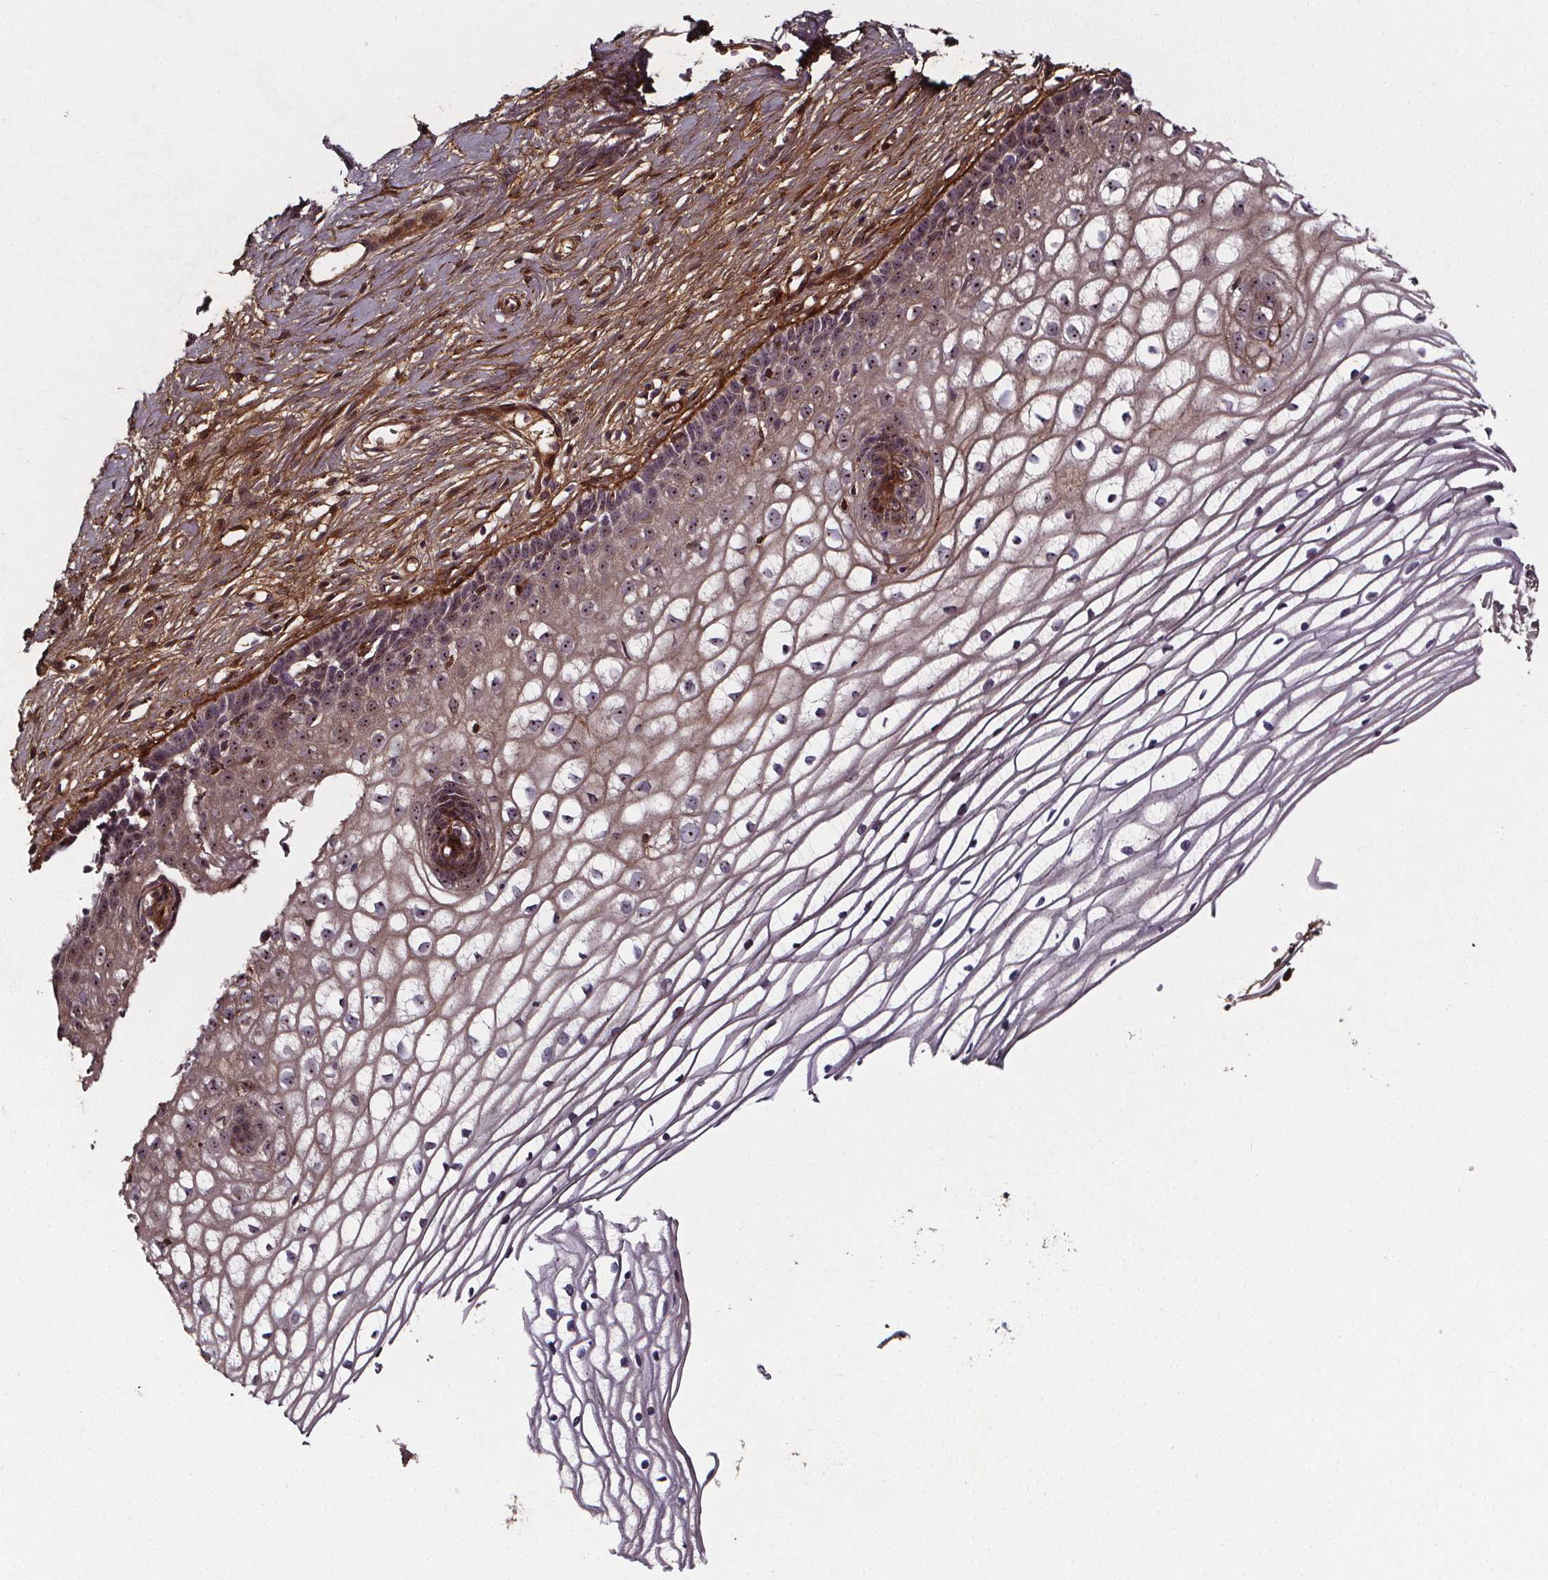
{"staining": {"intensity": "negative", "quantity": "none", "location": "none"}, "tissue": "cervix", "cell_type": "Glandular cells", "image_type": "normal", "snomed": [{"axis": "morphology", "description": "Normal tissue, NOS"}, {"axis": "topography", "description": "Cervix"}], "caption": "Glandular cells are negative for brown protein staining in benign cervix. (DAB (3,3'-diaminobenzidine) IHC, high magnification).", "gene": "AEBP1", "patient": {"sex": "female", "age": 40}}